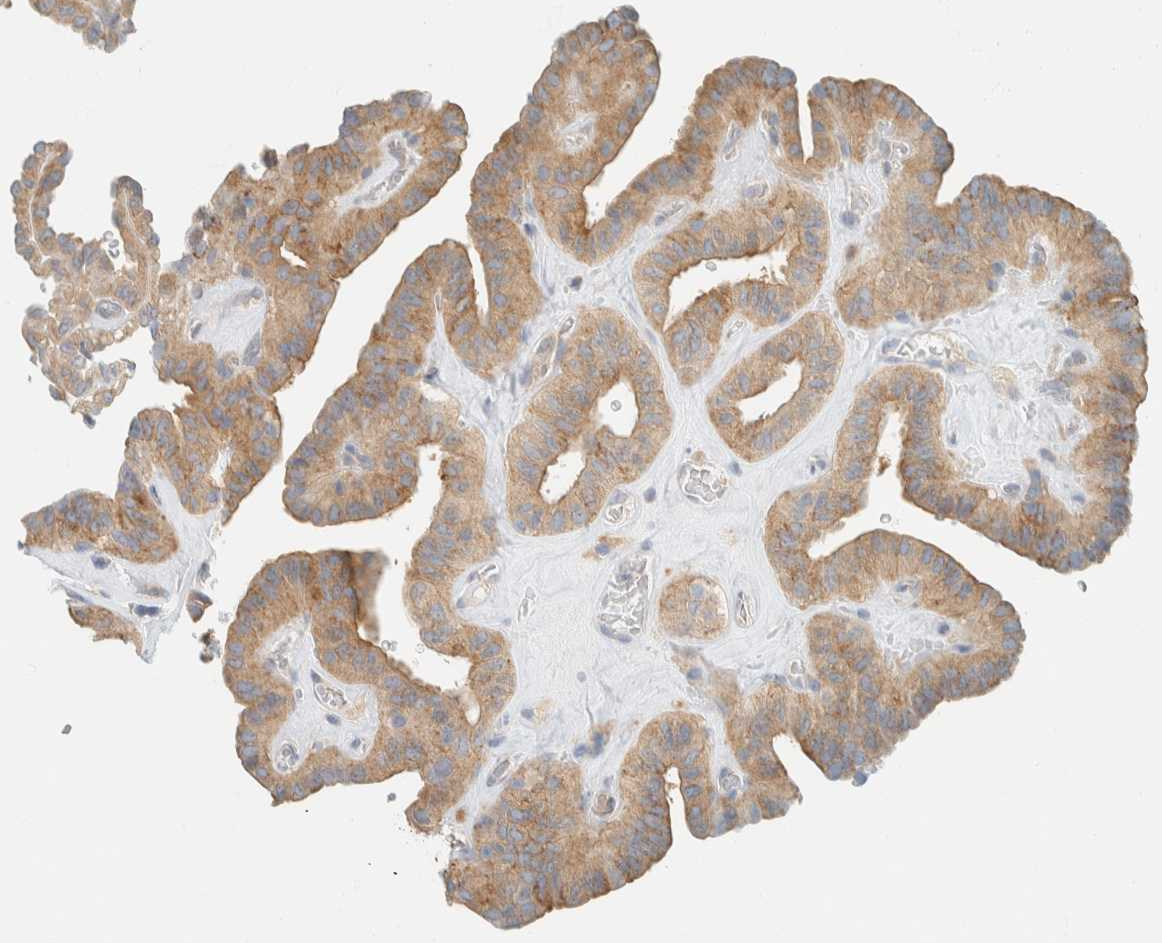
{"staining": {"intensity": "moderate", "quantity": ">75%", "location": "cytoplasmic/membranous"}, "tissue": "thyroid cancer", "cell_type": "Tumor cells", "image_type": "cancer", "snomed": [{"axis": "morphology", "description": "Papillary adenocarcinoma, NOS"}, {"axis": "topography", "description": "Thyroid gland"}], "caption": "This histopathology image reveals thyroid papillary adenocarcinoma stained with immunohistochemistry to label a protein in brown. The cytoplasmic/membranous of tumor cells show moderate positivity for the protein. Nuclei are counter-stained blue.", "gene": "PTGES3L-AARSD1", "patient": {"sex": "male", "age": 77}}